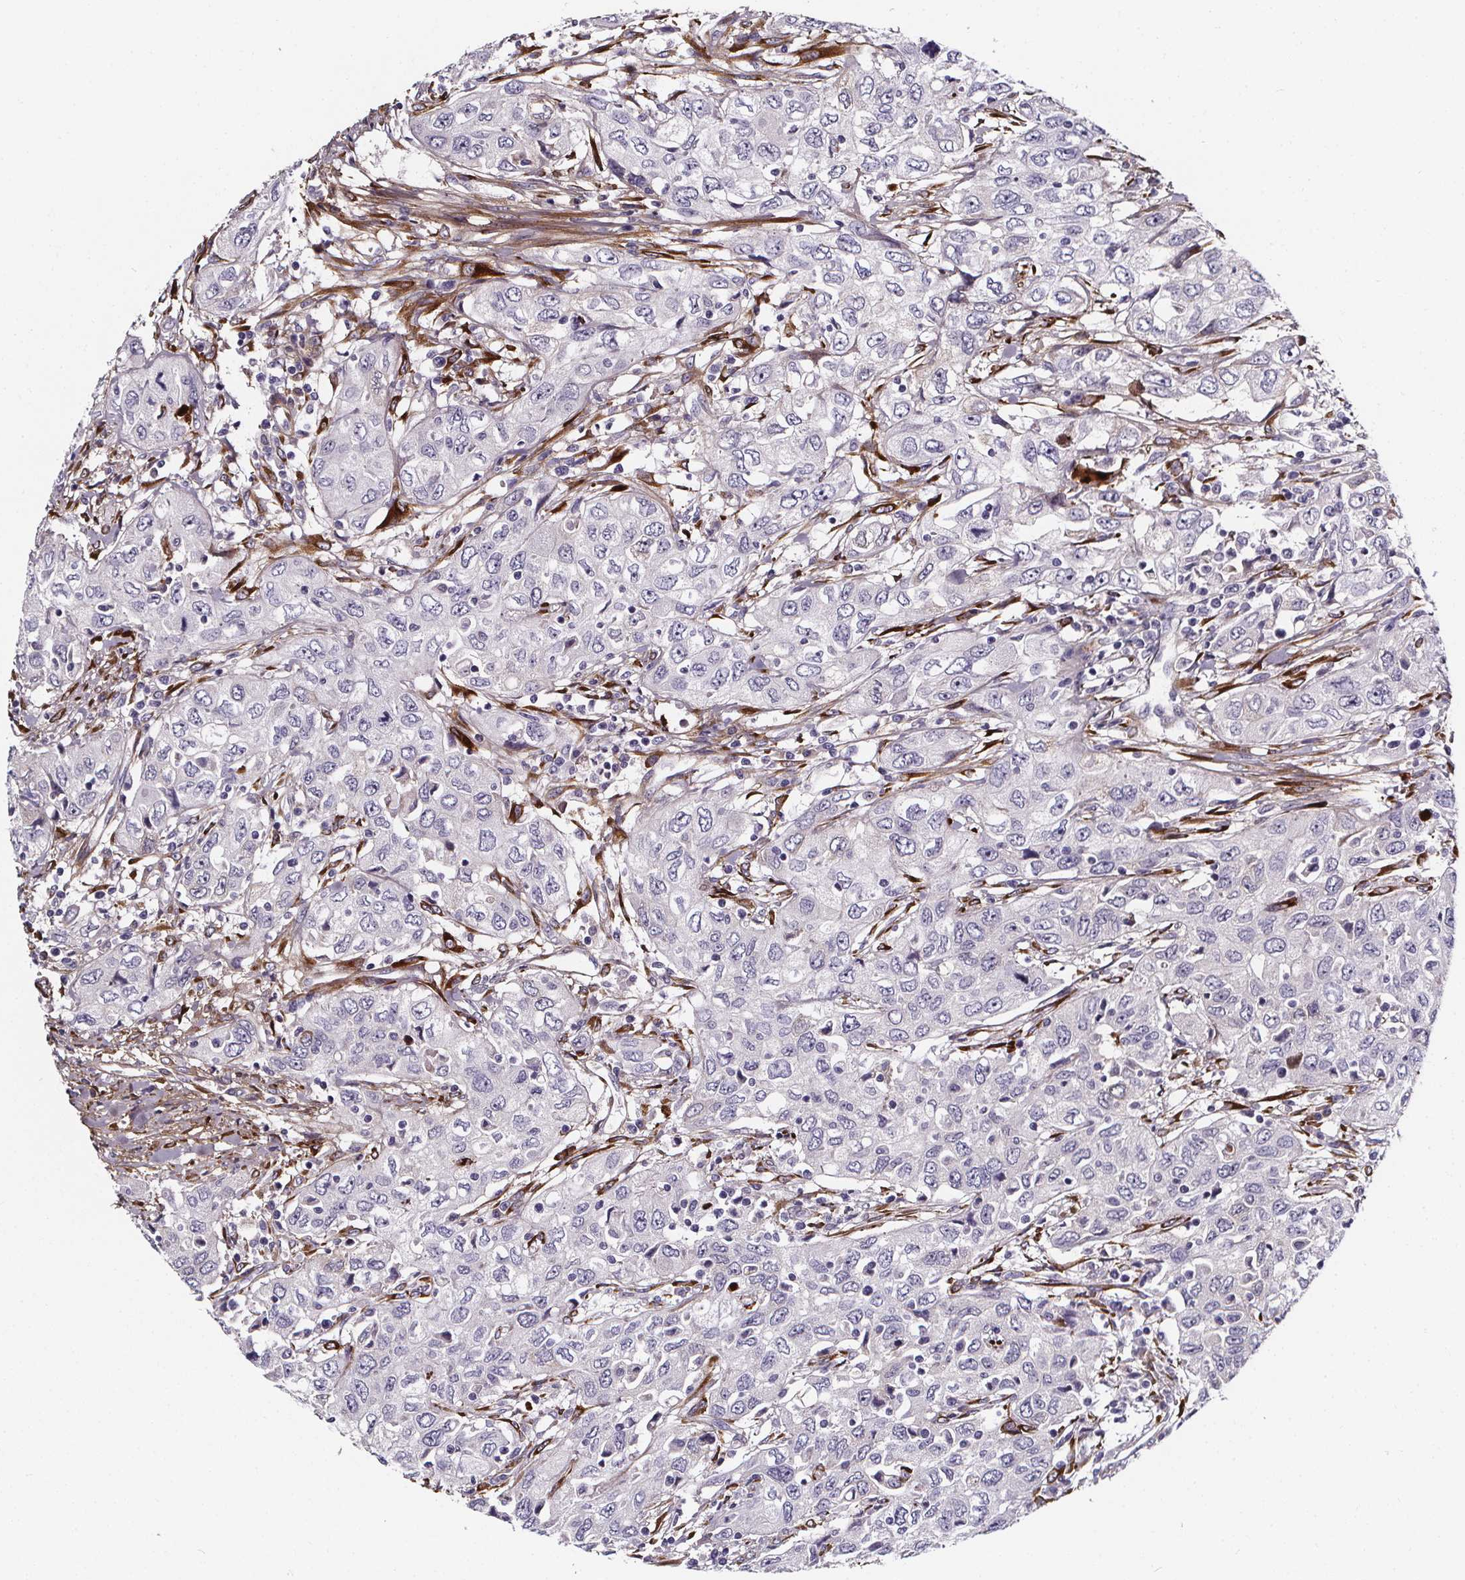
{"staining": {"intensity": "negative", "quantity": "none", "location": "none"}, "tissue": "urothelial cancer", "cell_type": "Tumor cells", "image_type": "cancer", "snomed": [{"axis": "morphology", "description": "Urothelial carcinoma, High grade"}, {"axis": "topography", "description": "Urinary bladder"}], "caption": "Immunohistochemical staining of urothelial carcinoma (high-grade) demonstrates no significant positivity in tumor cells.", "gene": "AEBP1", "patient": {"sex": "male", "age": 76}}